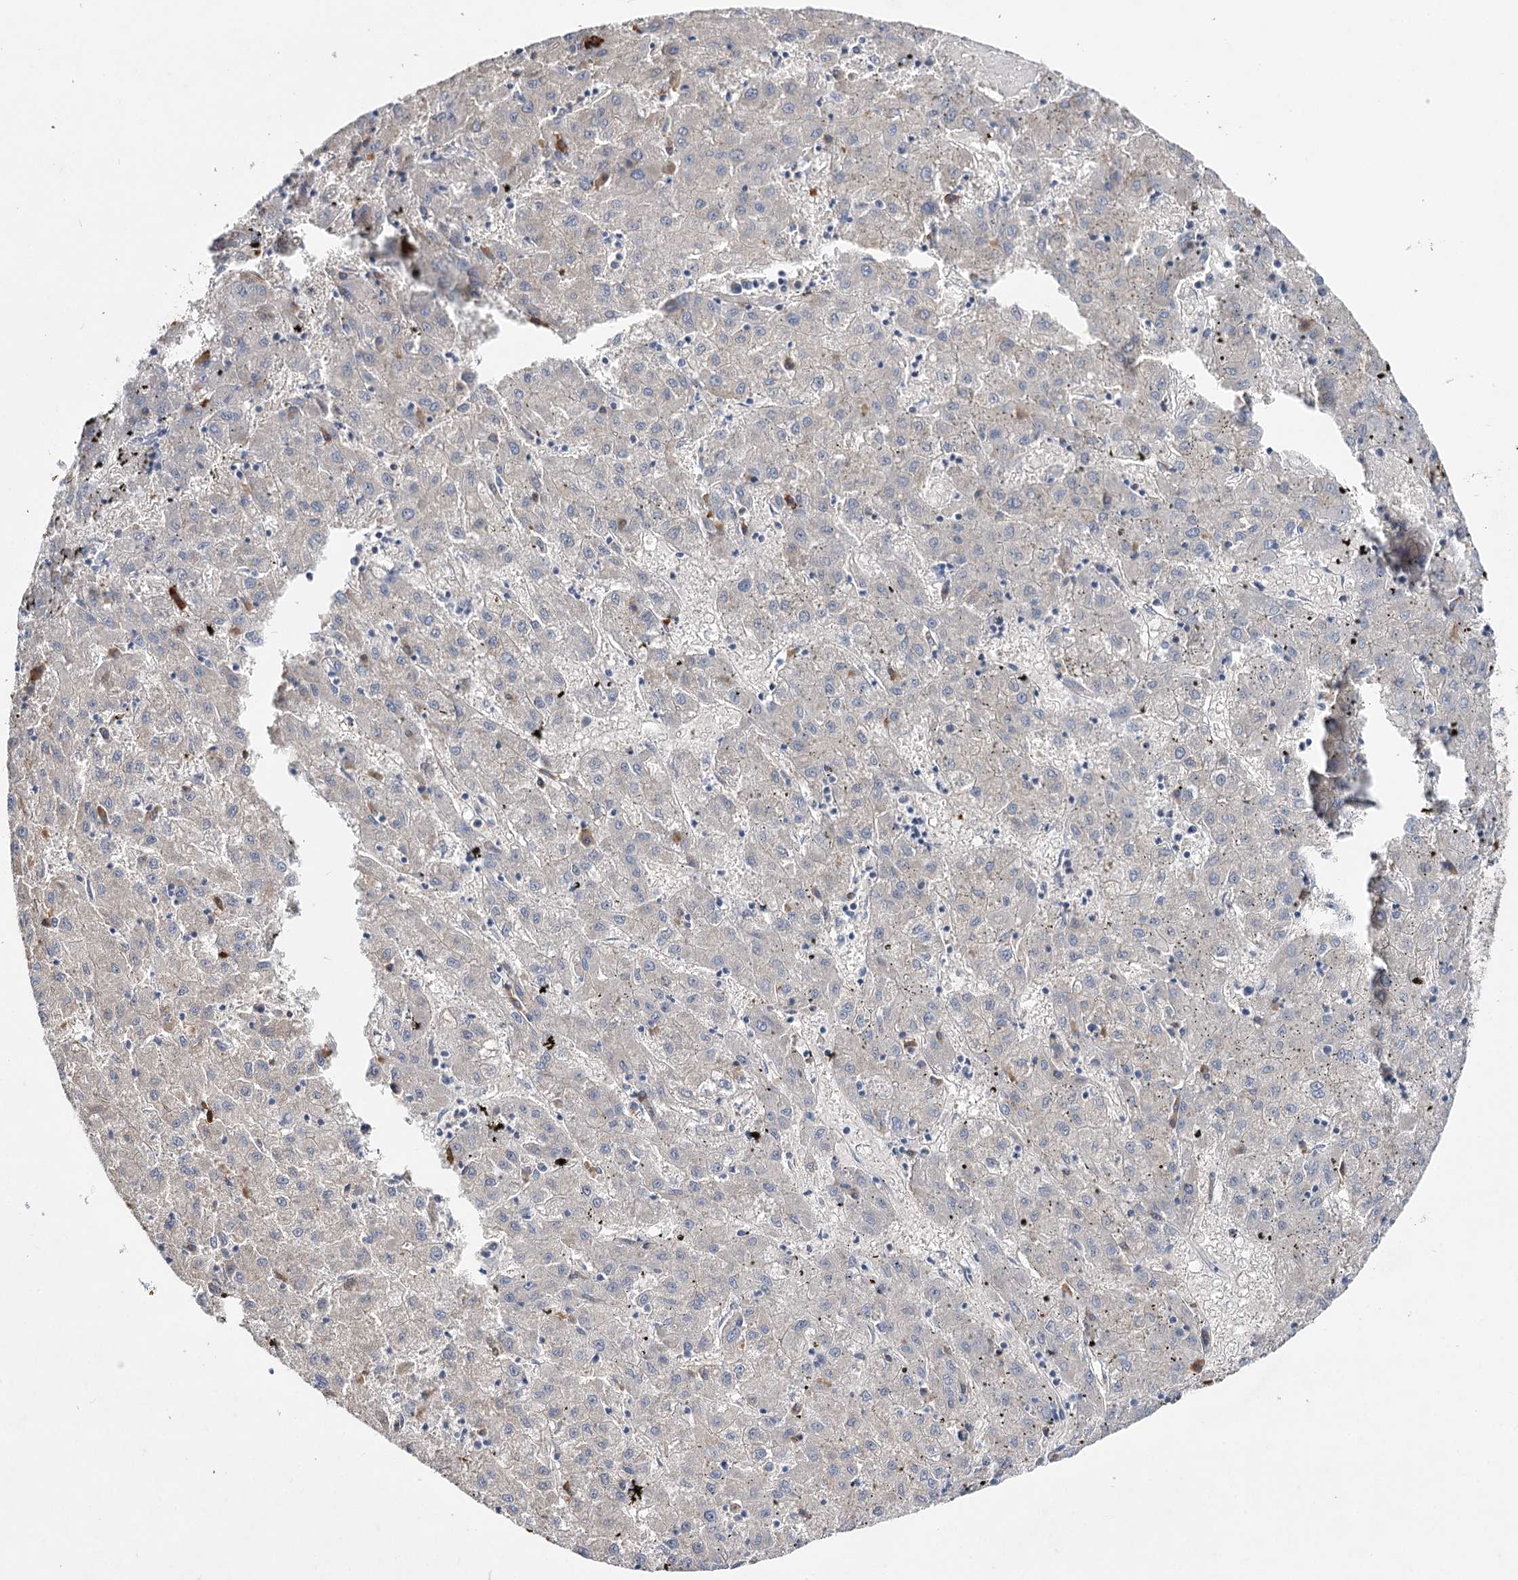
{"staining": {"intensity": "negative", "quantity": "none", "location": "none"}, "tissue": "liver cancer", "cell_type": "Tumor cells", "image_type": "cancer", "snomed": [{"axis": "morphology", "description": "Carcinoma, Hepatocellular, NOS"}, {"axis": "topography", "description": "Liver"}], "caption": "This photomicrograph is of liver cancer (hepatocellular carcinoma) stained with immunohistochemistry (IHC) to label a protein in brown with the nuclei are counter-stained blue. There is no positivity in tumor cells.", "gene": "IL1RAP", "patient": {"sex": "male", "age": 72}}